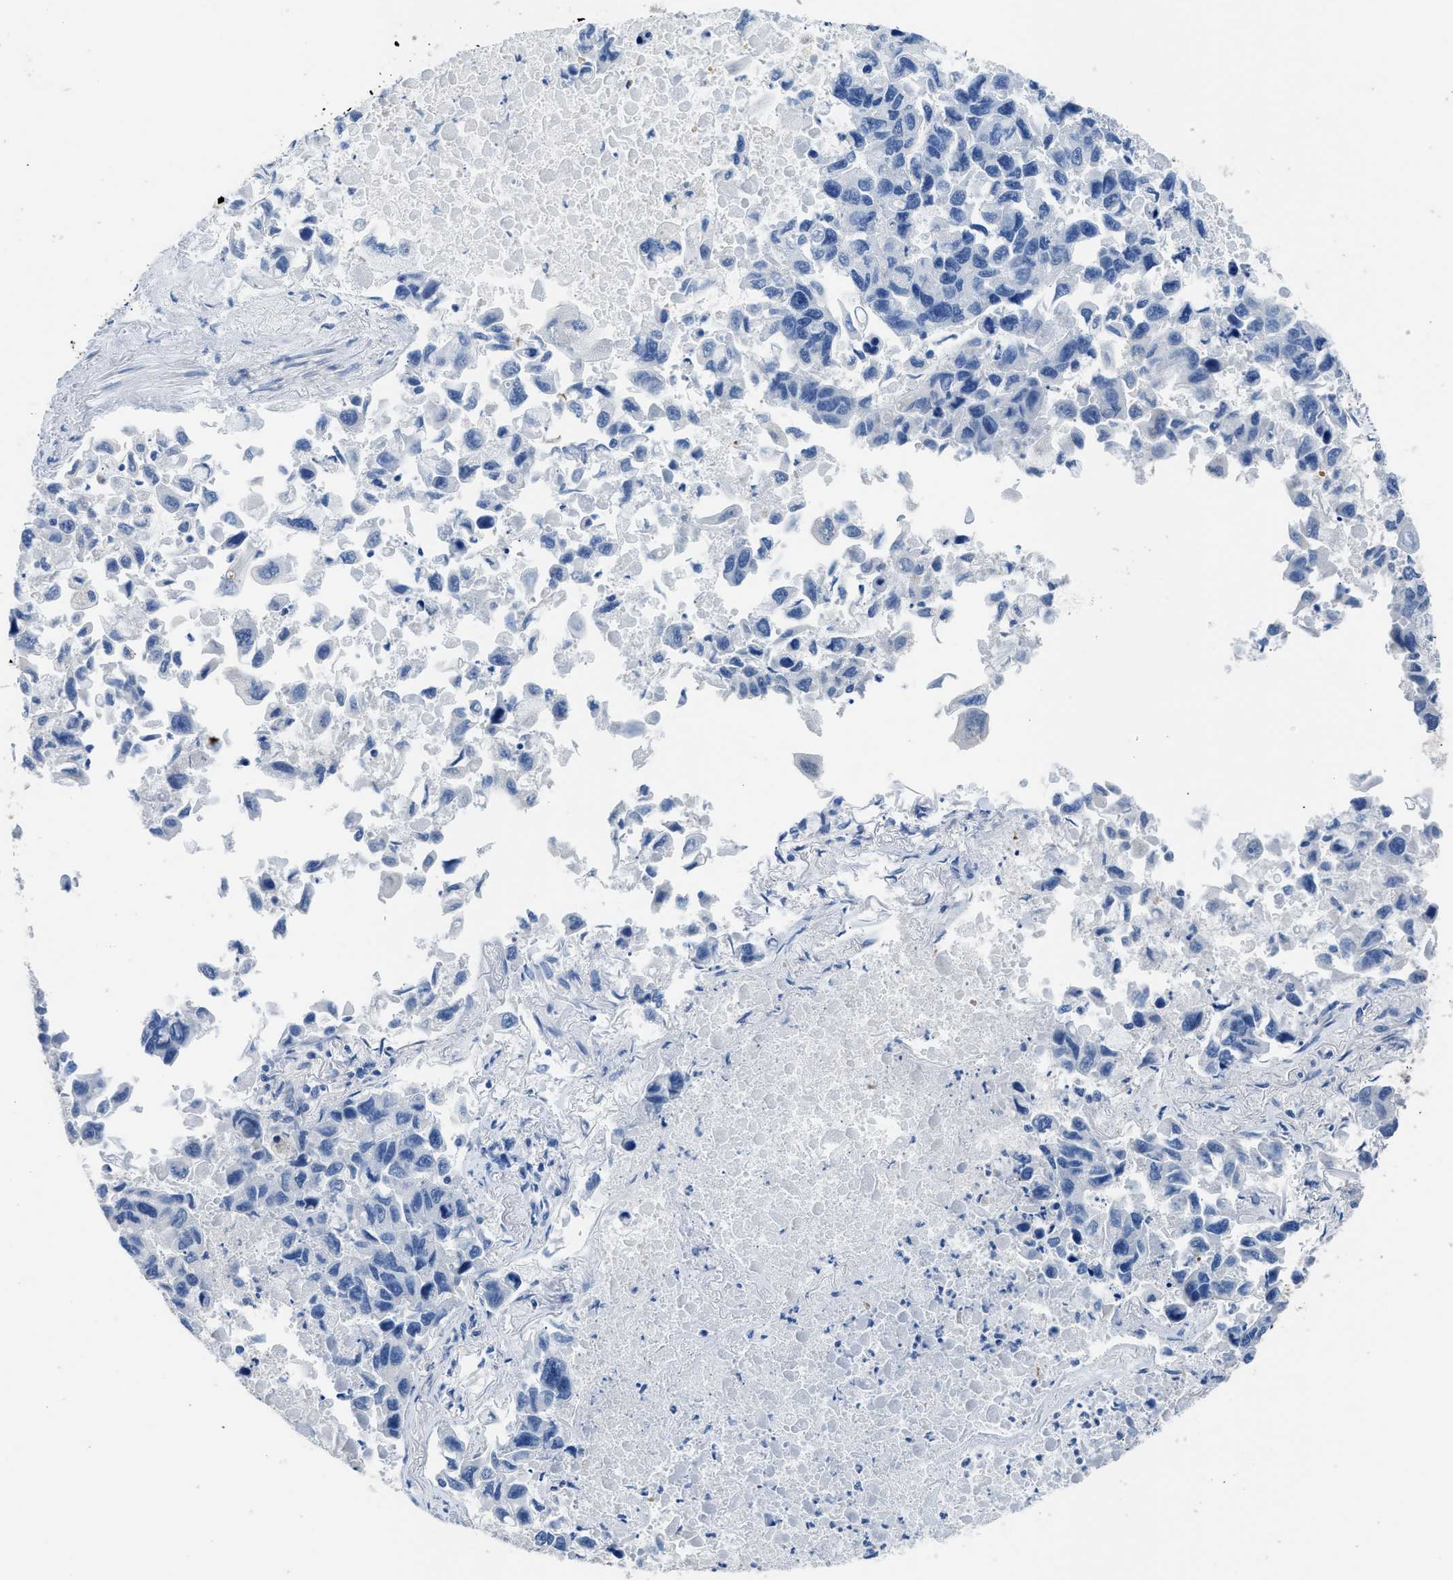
{"staining": {"intensity": "negative", "quantity": "none", "location": "none"}, "tissue": "lung cancer", "cell_type": "Tumor cells", "image_type": "cancer", "snomed": [{"axis": "morphology", "description": "Adenocarcinoma, NOS"}, {"axis": "topography", "description": "Lung"}], "caption": "DAB (3,3'-diaminobenzidine) immunohistochemical staining of lung adenocarcinoma reveals no significant expression in tumor cells. (DAB IHC visualized using brightfield microscopy, high magnification).", "gene": "ZSWIM5", "patient": {"sex": "male", "age": 64}}